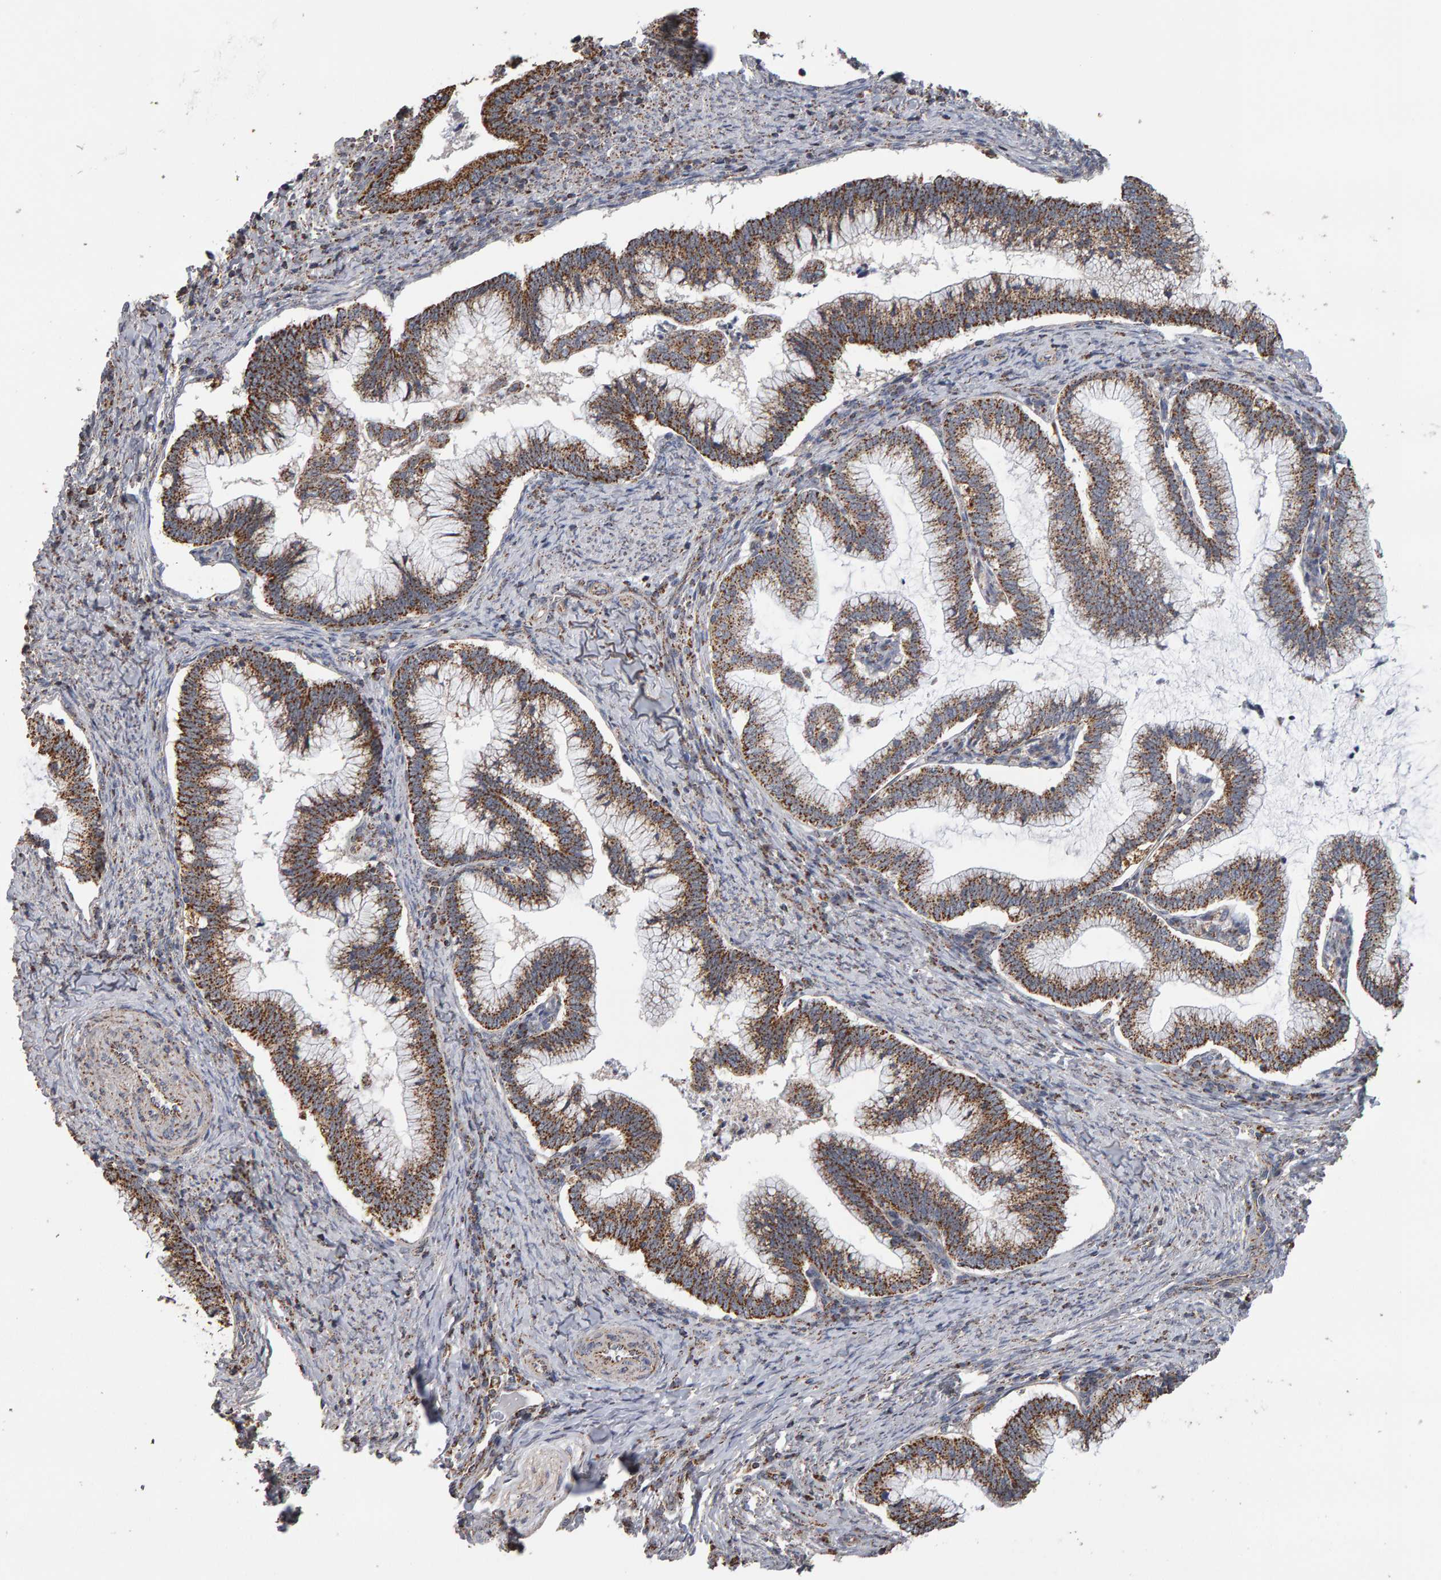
{"staining": {"intensity": "strong", "quantity": "25%-75%", "location": "cytoplasmic/membranous"}, "tissue": "cervical cancer", "cell_type": "Tumor cells", "image_type": "cancer", "snomed": [{"axis": "morphology", "description": "Adenocarcinoma, NOS"}, {"axis": "topography", "description": "Cervix"}], "caption": "Strong cytoplasmic/membranous protein expression is identified in approximately 25%-75% of tumor cells in cervical adenocarcinoma.", "gene": "TOM1L1", "patient": {"sex": "female", "age": 36}}